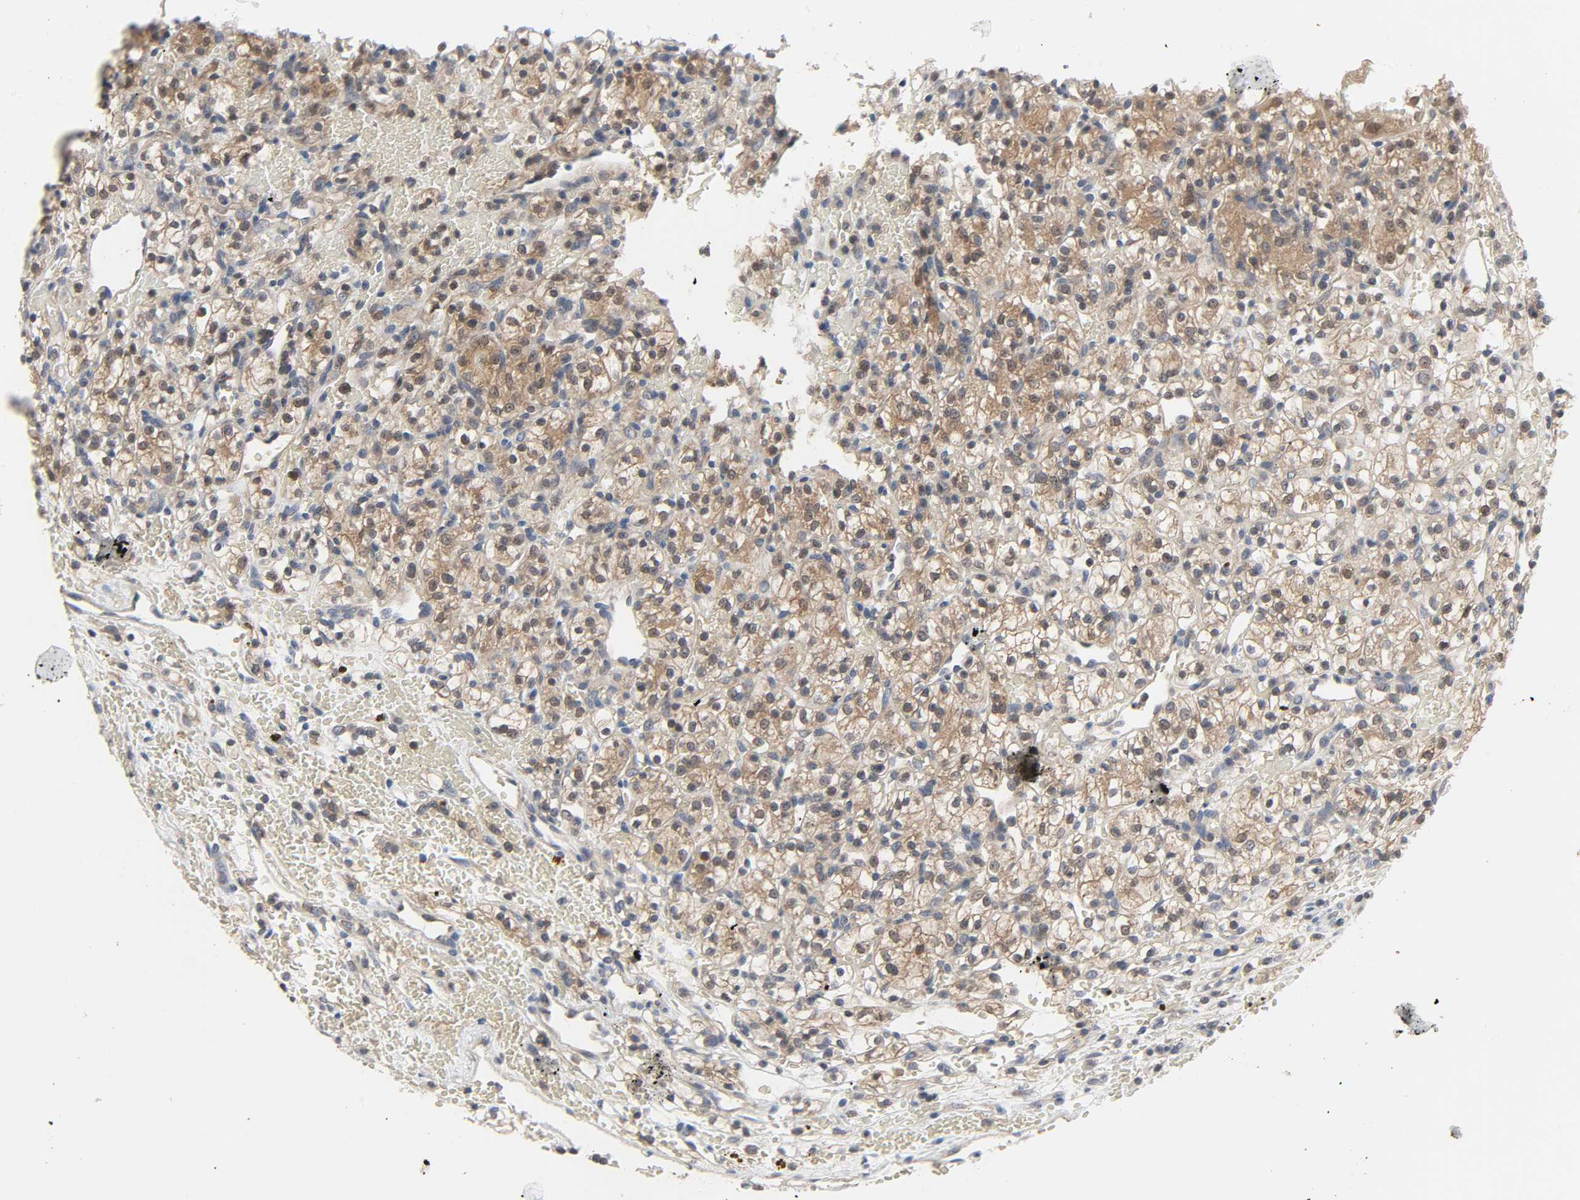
{"staining": {"intensity": "moderate", "quantity": ">75%", "location": "cytoplasmic/membranous,nuclear"}, "tissue": "renal cancer", "cell_type": "Tumor cells", "image_type": "cancer", "snomed": [{"axis": "morphology", "description": "Adenocarcinoma, NOS"}, {"axis": "topography", "description": "Kidney"}], "caption": "Immunohistochemical staining of renal cancer (adenocarcinoma) displays medium levels of moderate cytoplasmic/membranous and nuclear protein expression in approximately >75% of tumor cells.", "gene": "PLEKHA2", "patient": {"sex": "female", "age": 60}}